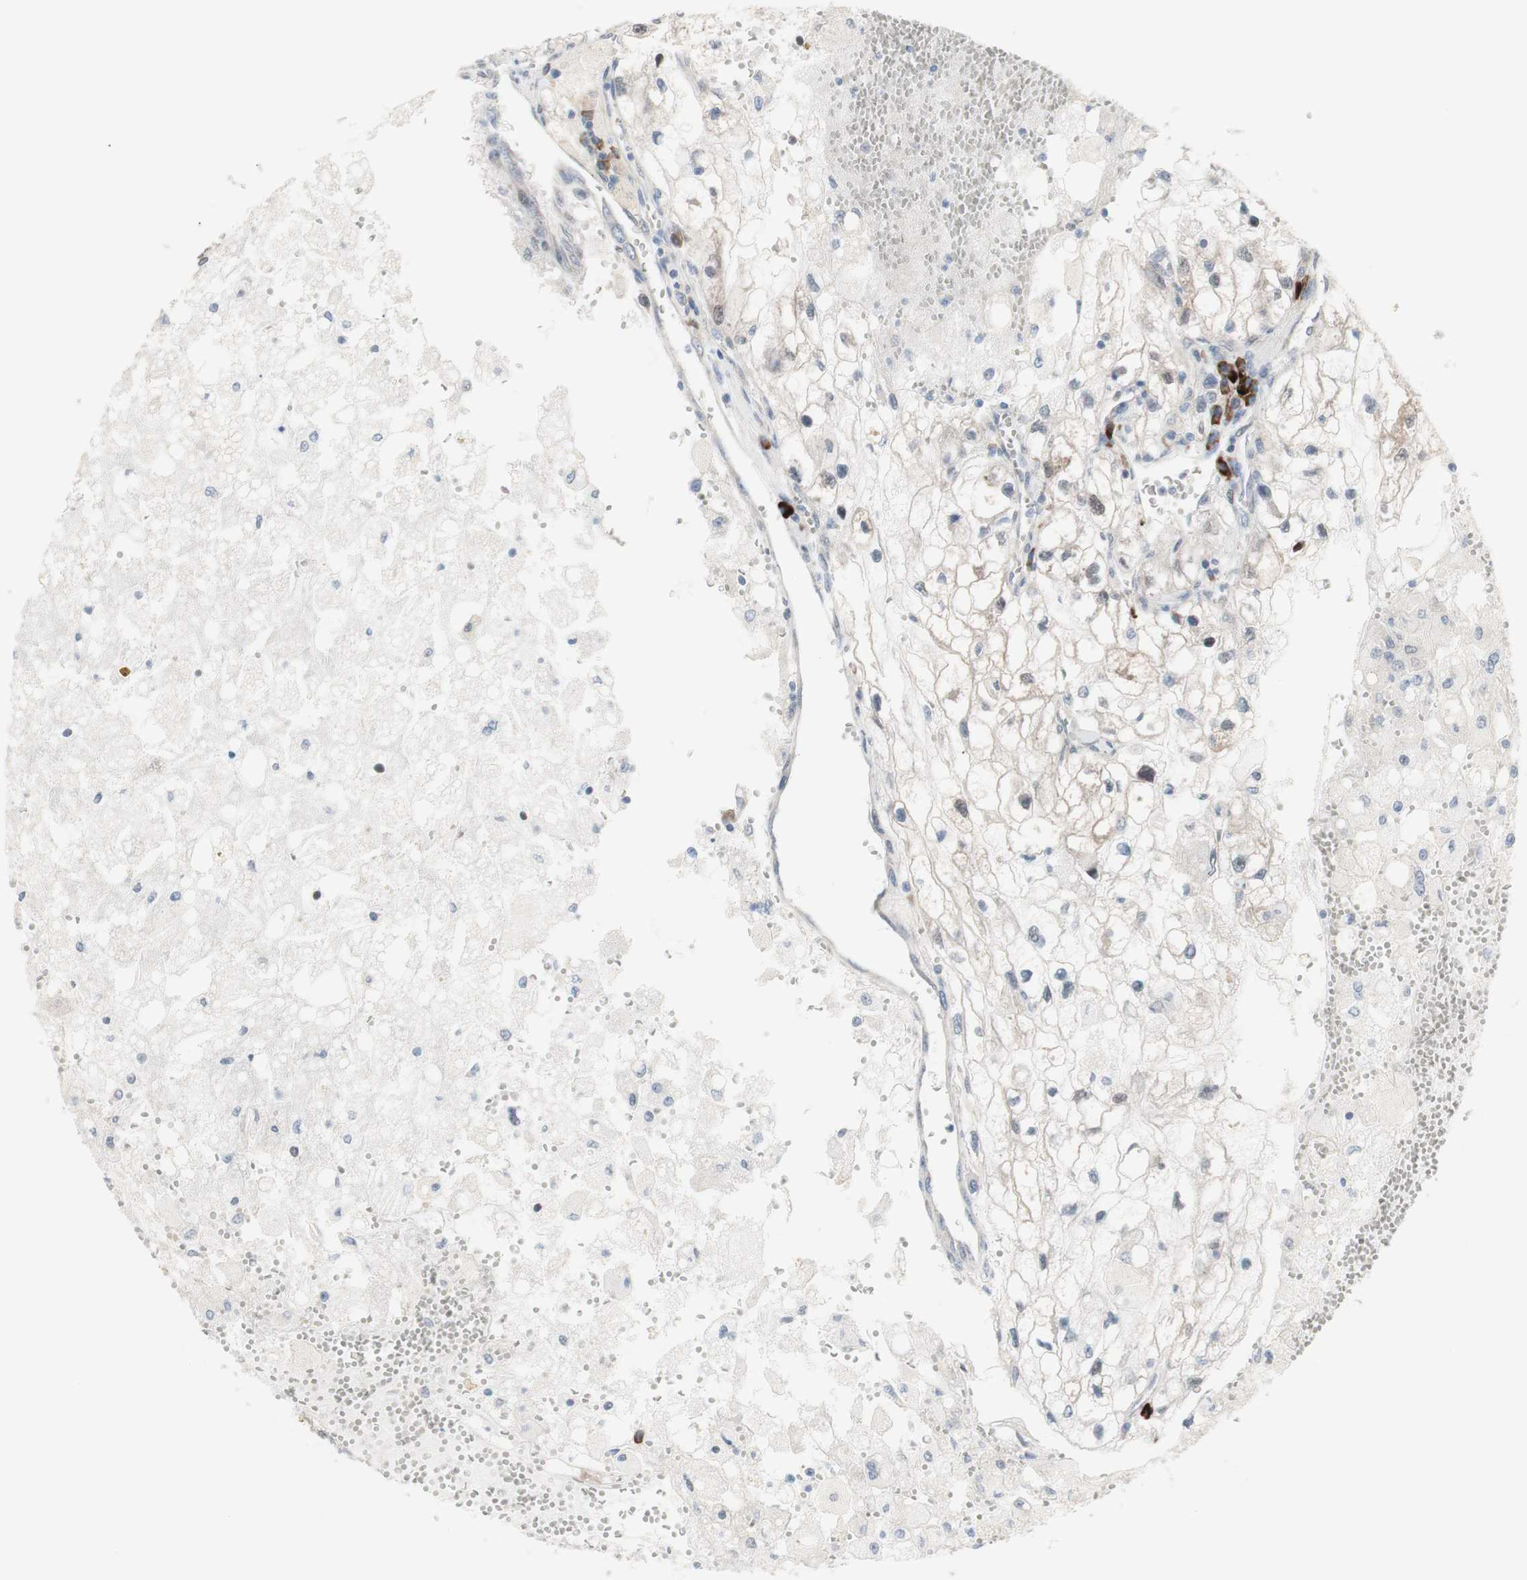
{"staining": {"intensity": "negative", "quantity": "none", "location": "none"}, "tissue": "renal cancer", "cell_type": "Tumor cells", "image_type": "cancer", "snomed": [{"axis": "morphology", "description": "Adenocarcinoma, NOS"}, {"axis": "topography", "description": "Kidney"}], "caption": "Immunohistochemistry histopathology image of human adenocarcinoma (renal) stained for a protein (brown), which reveals no staining in tumor cells.", "gene": "PHTF2", "patient": {"sex": "female", "age": 70}}